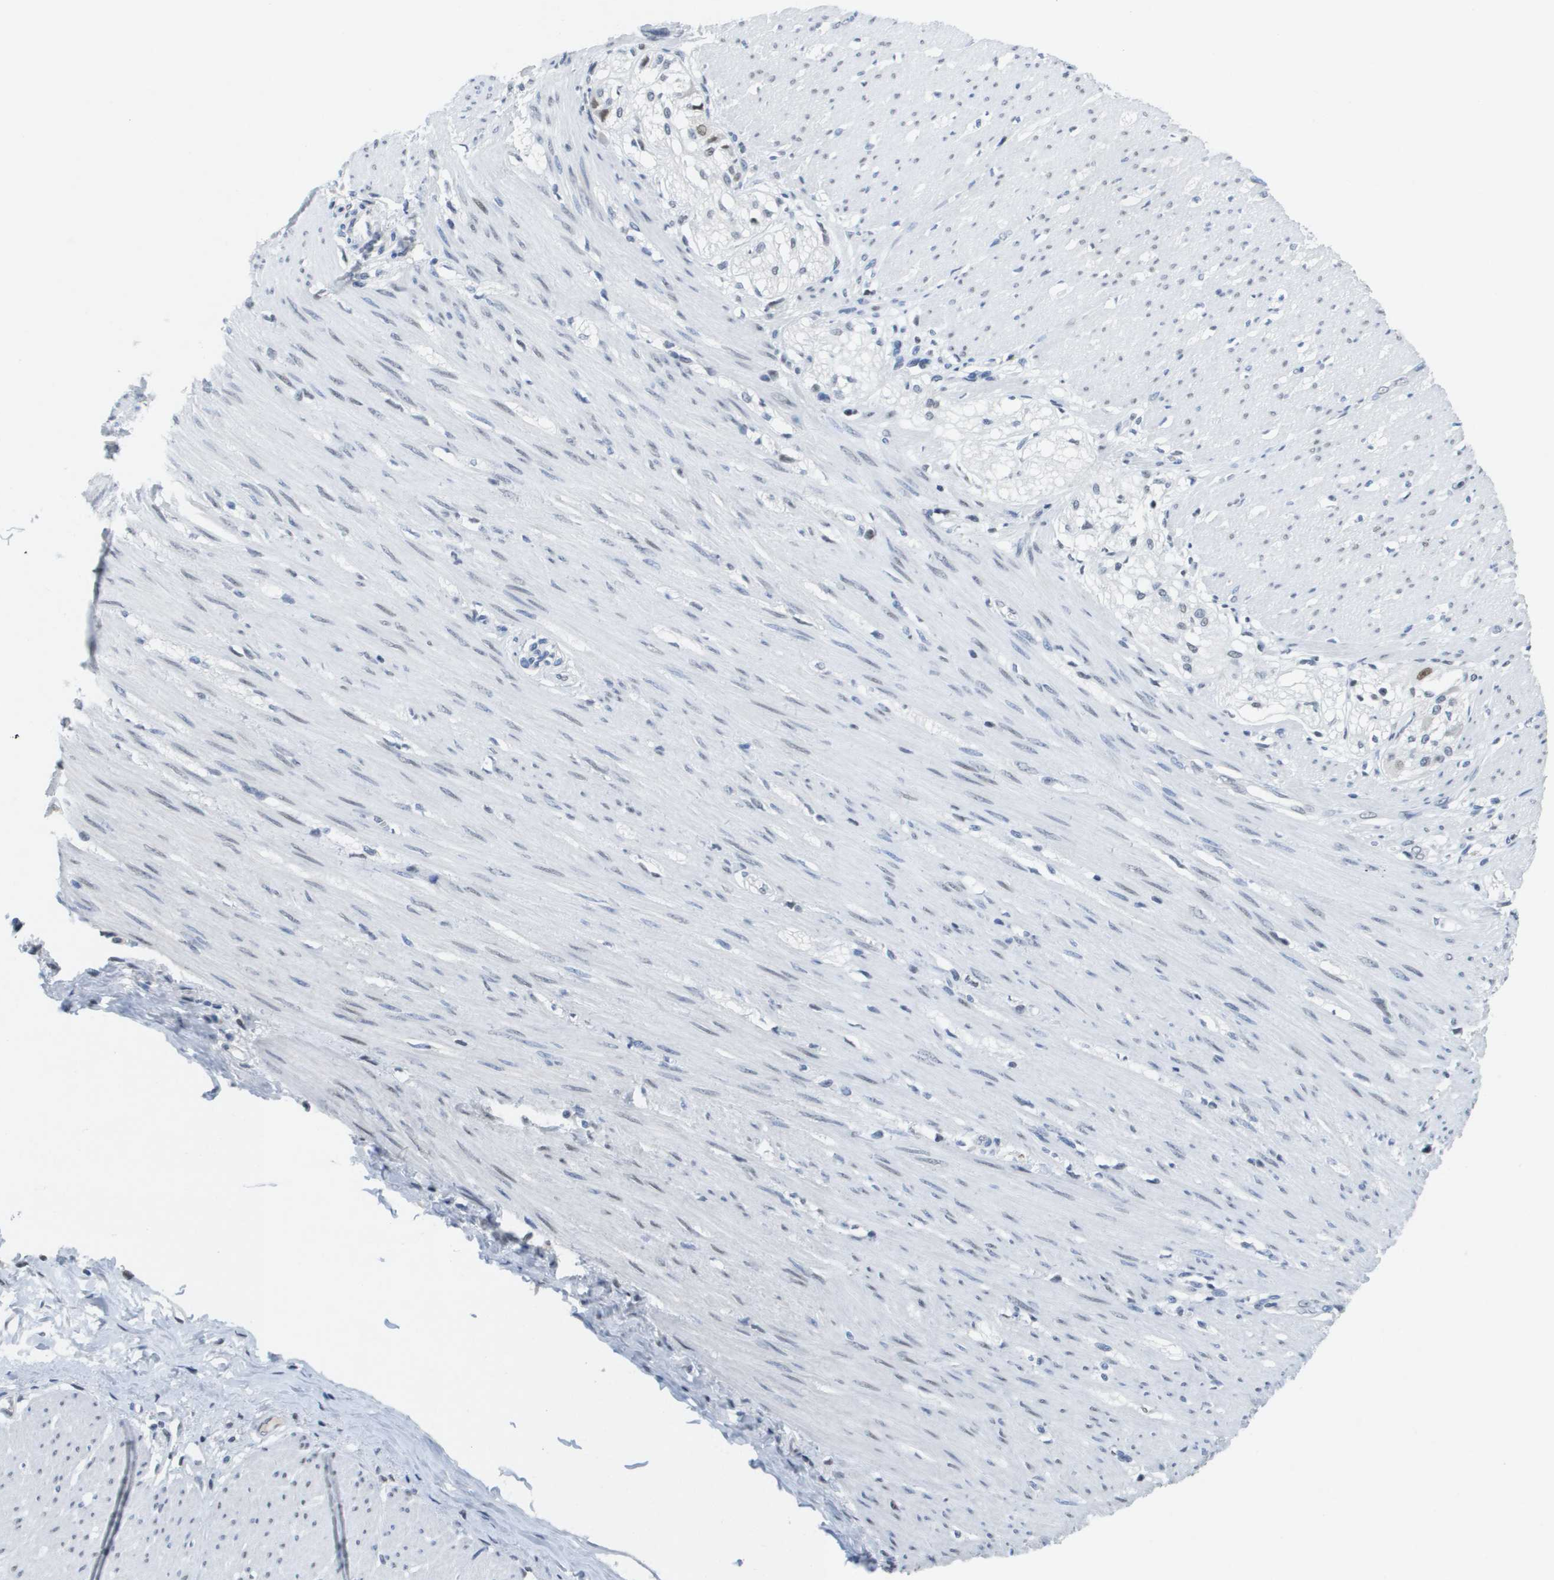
{"staining": {"intensity": "moderate", "quantity": "<25%", "location": "nuclear"}, "tissue": "adipose tissue", "cell_type": "Adipocytes", "image_type": "normal", "snomed": [{"axis": "morphology", "description": "Normal tissue, NOS"}, {"axis": "morphology", "description": "Adenocarcinoma, NOS"}, {"axis": "topography", "description": "Colon"}, {"axis": "topography", "description": "Peripheral nerve tissue"}], "caption": "Immunohistochemistry (IHC) of normal human adipose tissue displays low levels of moderate nuclear expression in approximately <25% of adipocytes. Nuclei are stained in blue.", "gene": "TP53RK", "patient": {"sex": "male", "age": 14}}